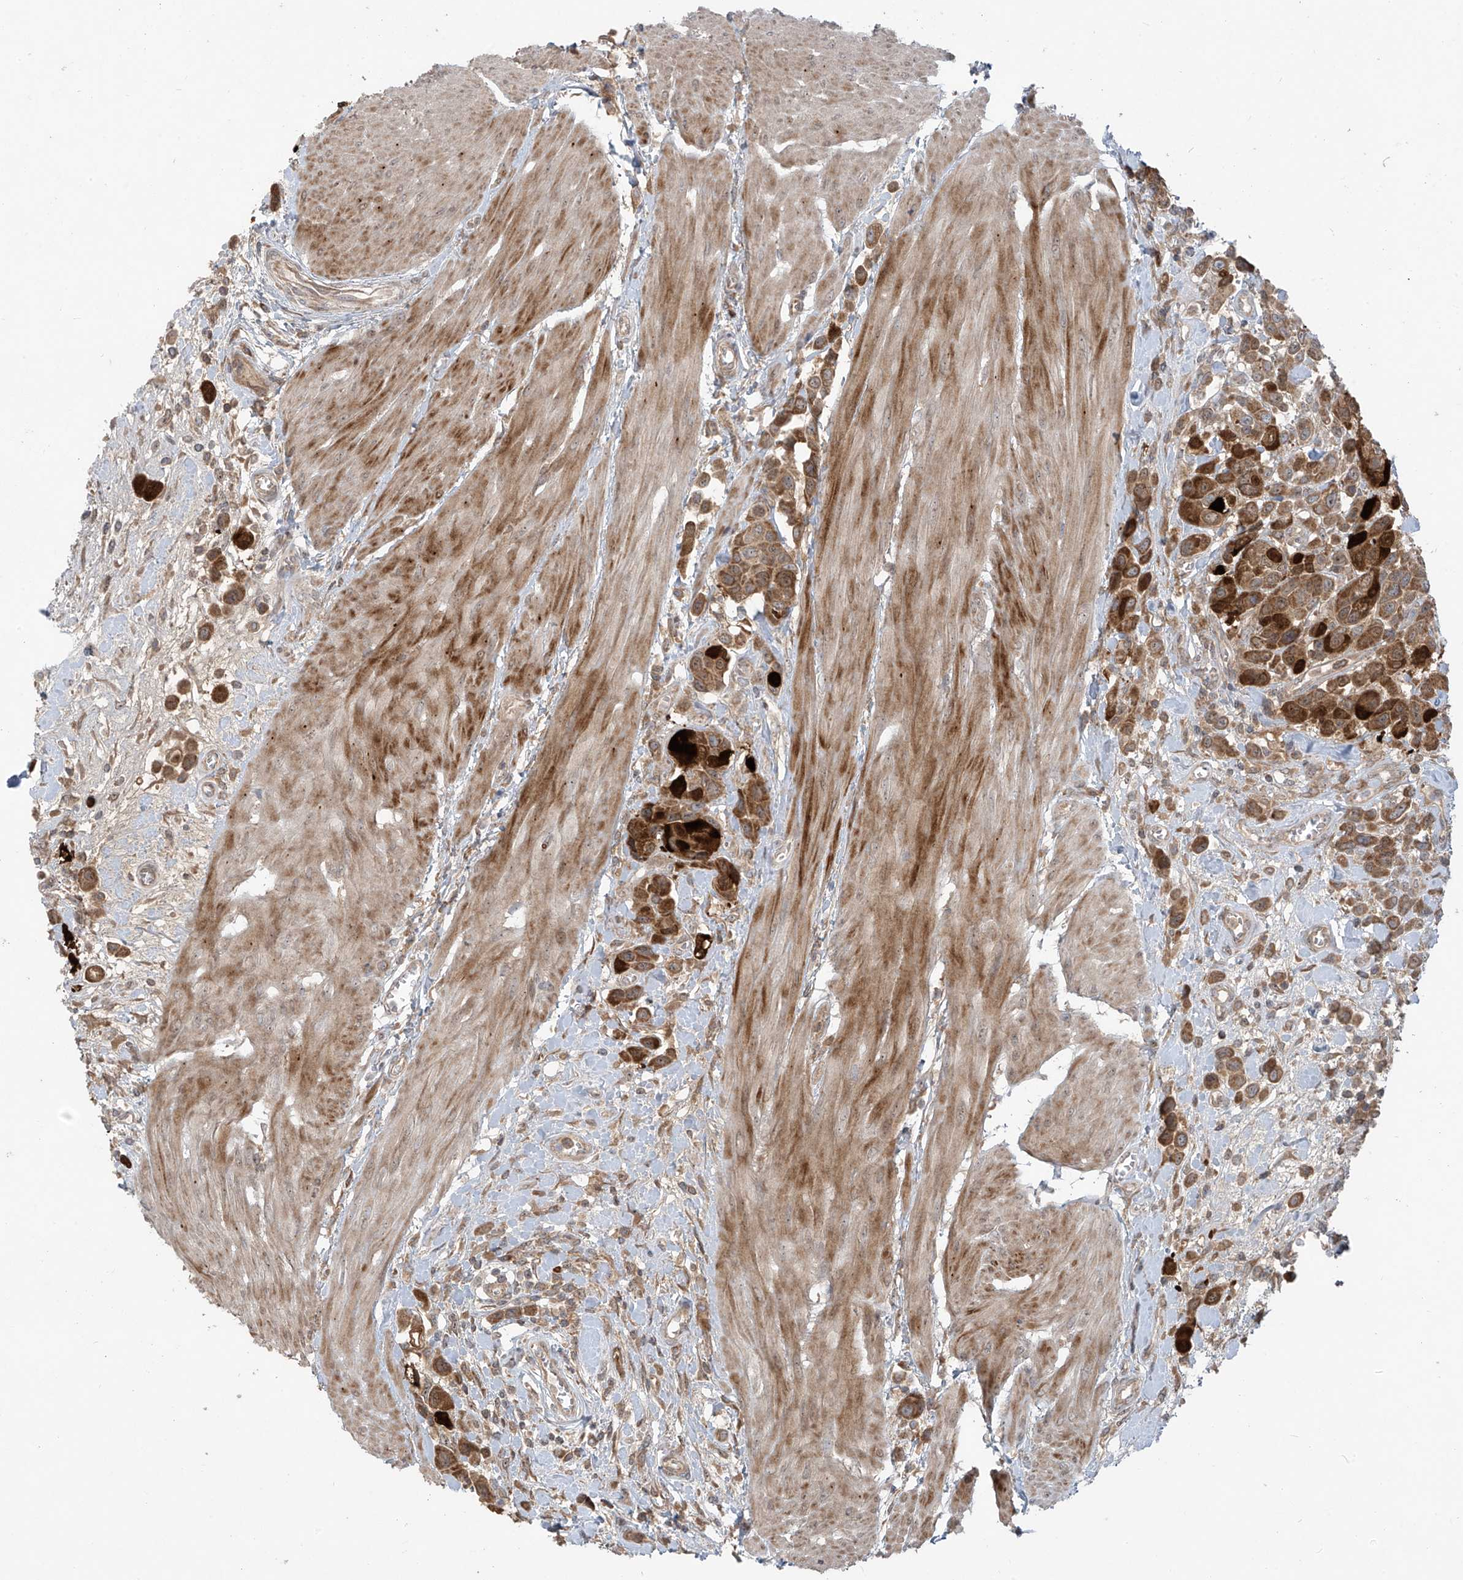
{"staining": {"intensity": "strong", "quantity": ">75%", "location": "cytoplasmic/membranous"}, "tissue": "urothelial cancer", "cell_type": "Tumor cells", "image_type": "cancer", "snomed": [{"axis": "morphology", "description": "Urothelial carcinoma, High grade"}, {"axis": "topography", "description": "Urinary bladder"}], "caption": "Immunohistochemical staining of human urothelial cancer exhibits high levels of strong cytoplasmic/membranous protein positivity in approximately >75% of tumor cells.", "gene": "KATNIP", "patient": {"sex": "male", "age": 50}}